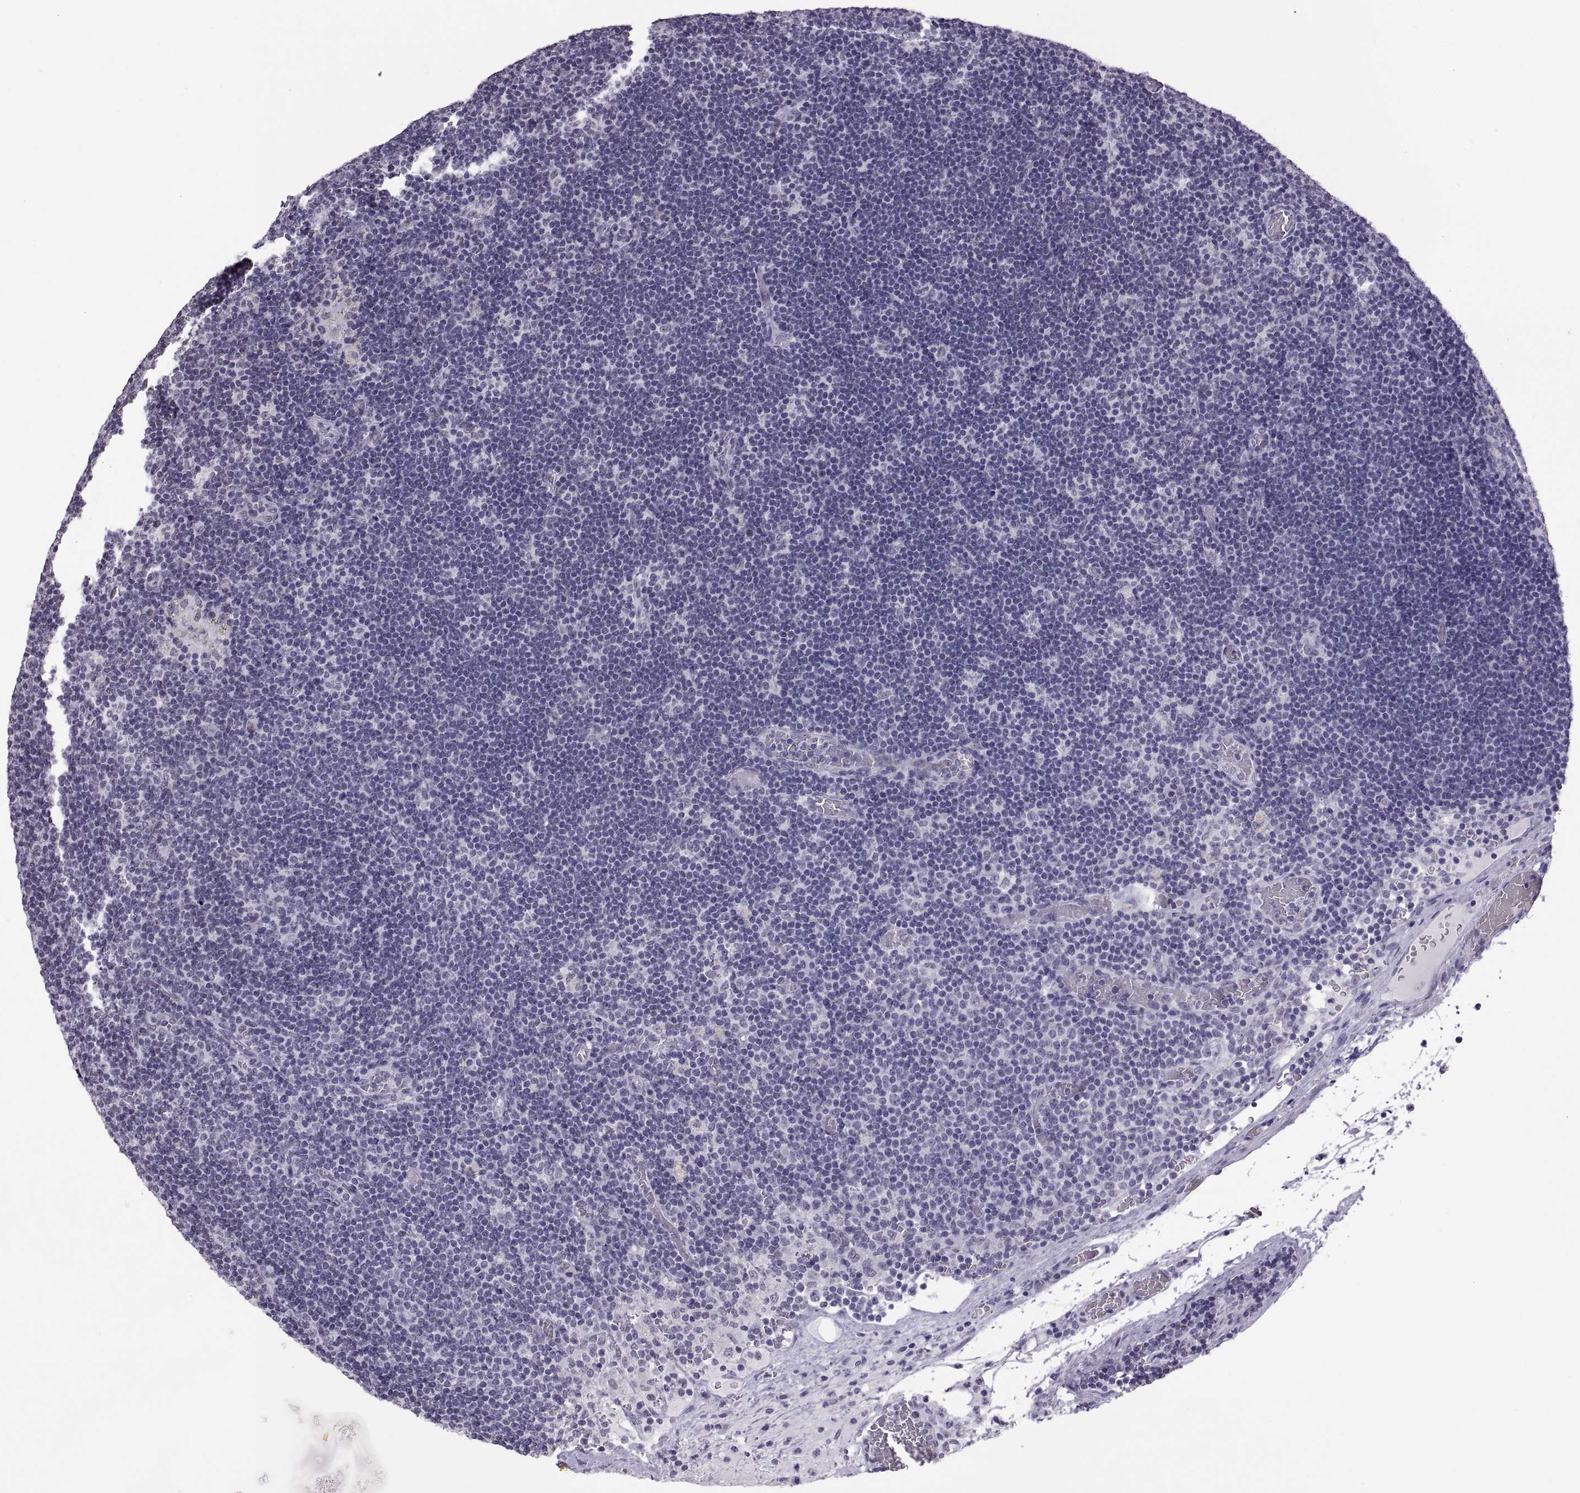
{"staining": {"intensity": "negative", "quantity": "none", "location": "none"}, "tissue": "lymph node", "cell_type": "Germinal center cells", "image_type": "normal", "snomed": [{"axis": "morphology", "description": "Normal tissue, NOS"}, {"axis": "topography", "description": "Lymph node"}], "caption": "Immunohistochemistry of unremarkable lymph node demonstrates no expression in germinal center cells.", "gene": "CARTPT", "patient": {"sex": "male", "age": 63}}